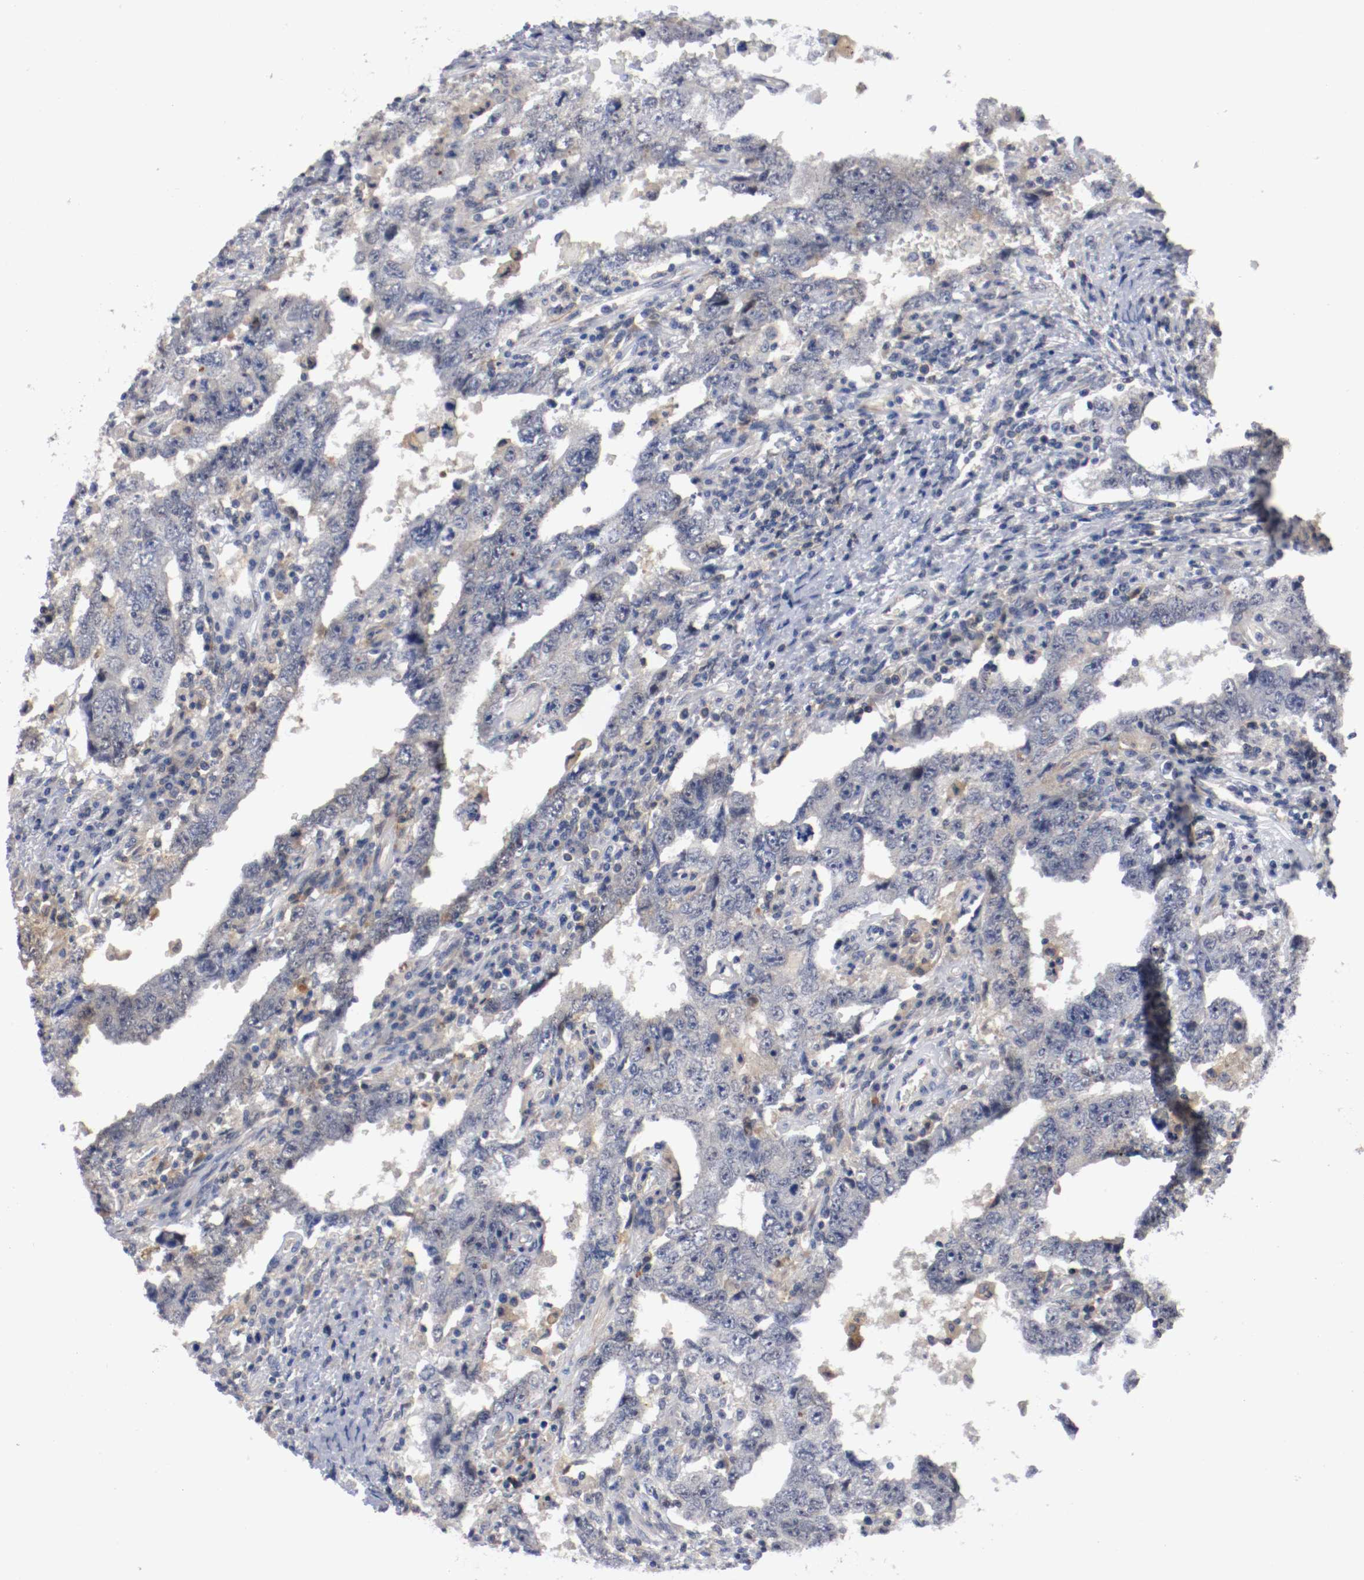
{"staining": {"intensity": "weak", "quantity": "<25%", "location": "cytoplasmic/membranous"}, "tissue": "testis cancer", "cell_type": "Tumor cells", "image_type": "cancer", "snomed": [{"axis": "morphology", "description": "Carcinoma, Embryonal, NOS"}, {"axis": "topography", "description": "Testis"}], "caption": "Tumor cells are negative for brown protein staining in testis cancer (embryonal carcinoma).", "gene": "RBM23", "patient": {"sex": "male", "age": 26}}